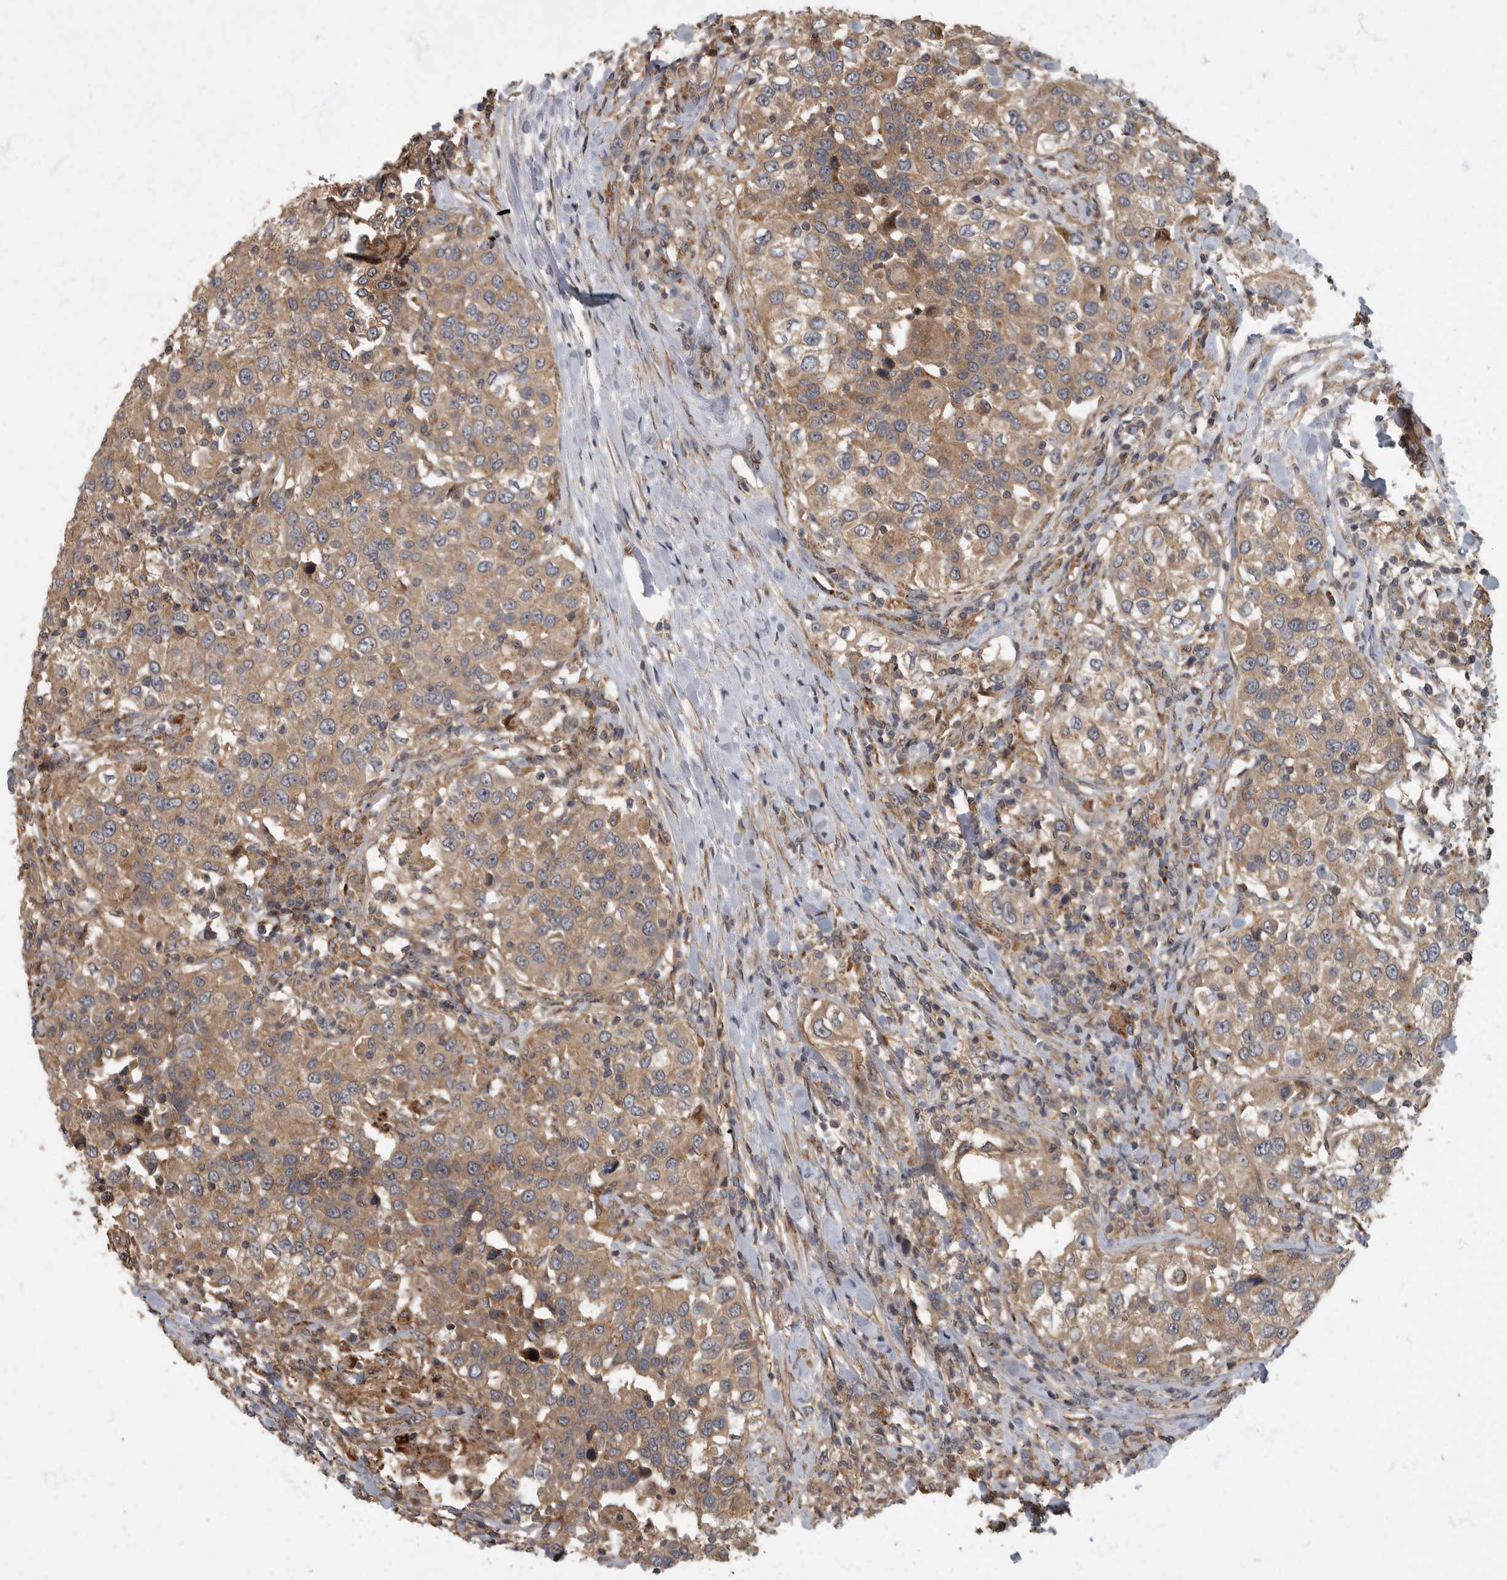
{"staining": {"intensity": "moderate", "quantity": ">75%", "location": "cytoplasmic/membranous"}, "tissue": "urothelial cancer", "cell_type": "Tumor cells", "image_type": "cancer", "snomed": [{"axis": "morphology", "description": "Urothelial carcinoma, High grade"}, {"axis": "topography", "description": "Urinary bladder"}], "caption": "Moderate cytoplasmic/membranous positivity for a protein is present in approximately >75% of tumor cells of urothelial cancer using IHC.", "gene": "IQCK", "patient": {"sex": "female", "age": 80}}